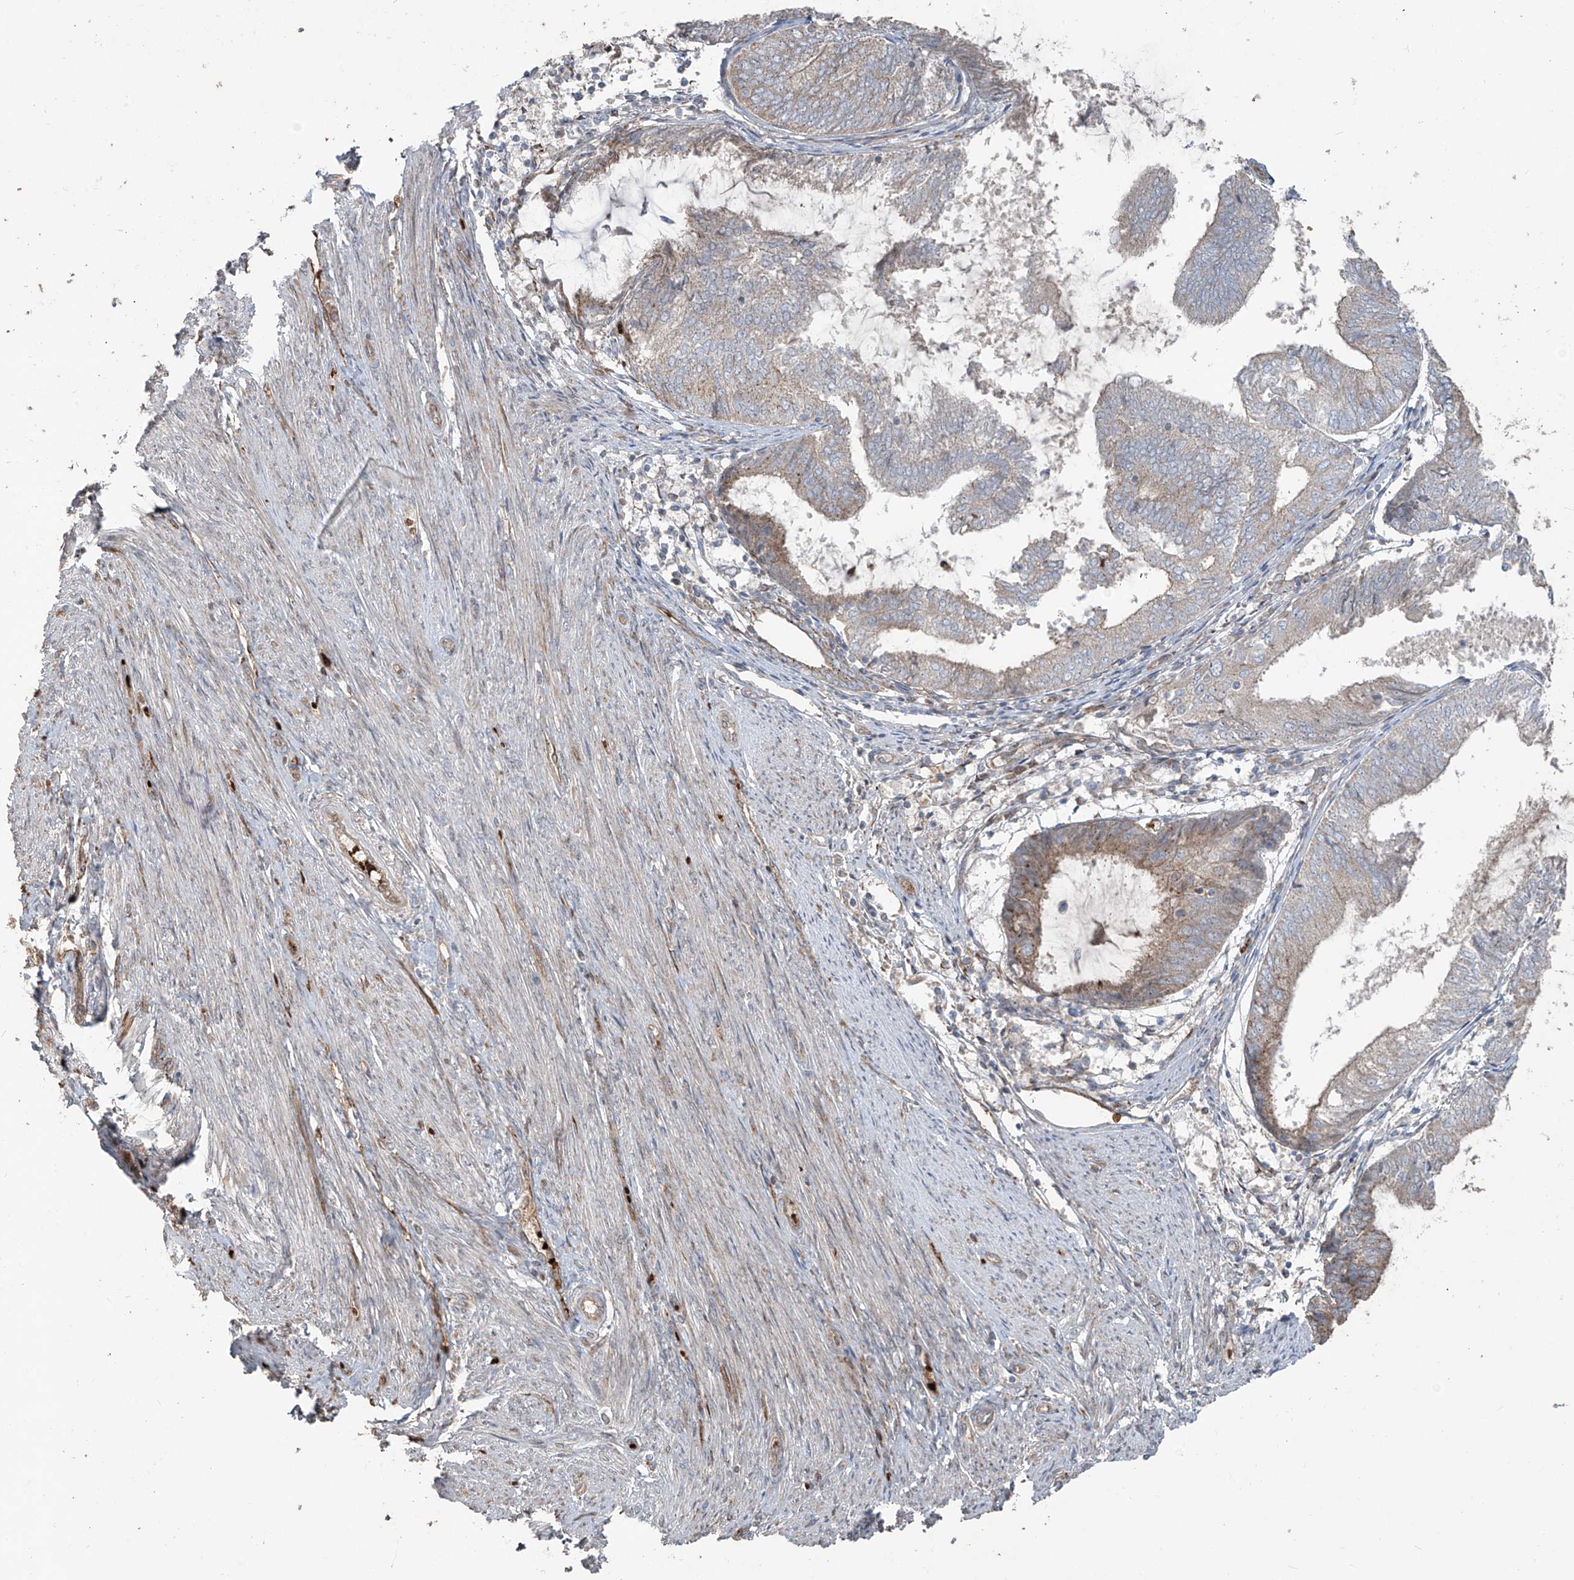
{"staining": {"intensity": "weak", "quantity": "25%-75%", "location": "cytoplasmic/membranous"}, "tissue": "endometrial cancer", "cell_type": "Tumor cells", "image_type": "cancer", "snomed": [{"axis": "morphology", "description": "Adenocarcinoma, NOS"}, {"axis": "topography", "description": "Endometrium"}], "caption": "Endometrial cancer tissue displays weak cytoplasmic/membranous positivity in approximately 25%-75% of tumor cells, visualized by immunohistochemistry. (Brightfield microscopy of DAB IHC at high magnification).", "gene": "ABTB1", "patient": {"sex": "female", "age": 81}}